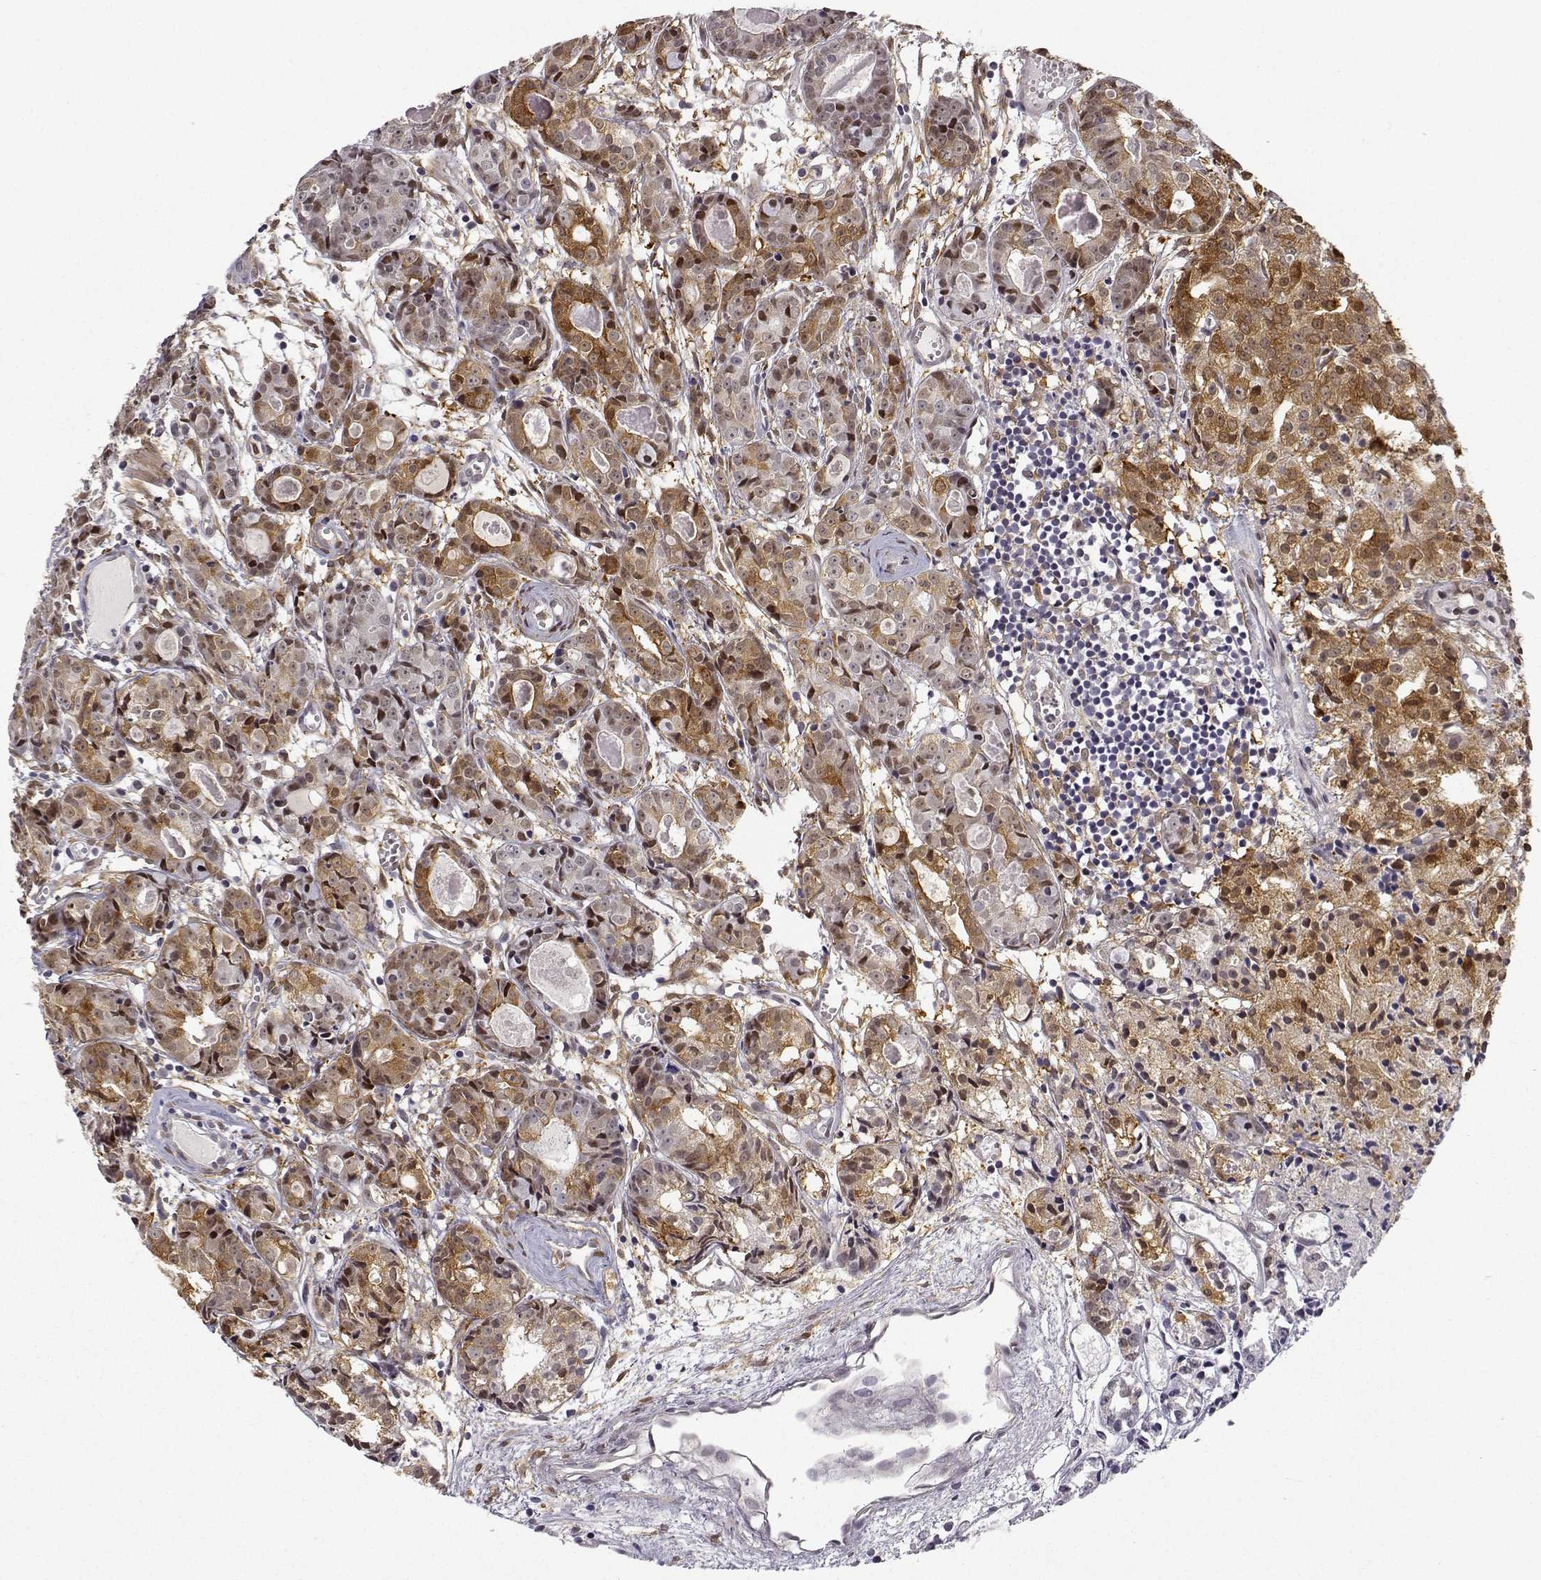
{"staining": {"intensity": "moderate", "quantity": ">75%", "location": "cytoplasmic/membranous,nuclear"}, "tissue": "prostate cancer", "cell_type": "Tumor cells", "image_type": "cancer", "snomed": [{"axis": "morphology", "description": "Adenocarcinoma, Medium grade"}, {"axis": "topography", "description": "Prostate"}], "caption": "Prostate adenocarcinoma (medium-grade) tissue demonstrates moderate cytoplasmic/membranous and nuclear positivity in about >75% of tumor cells, visualized by immunohistochemistry.", "gene": "PHGDH", "patient": {"sex": "male", "age": 74}}